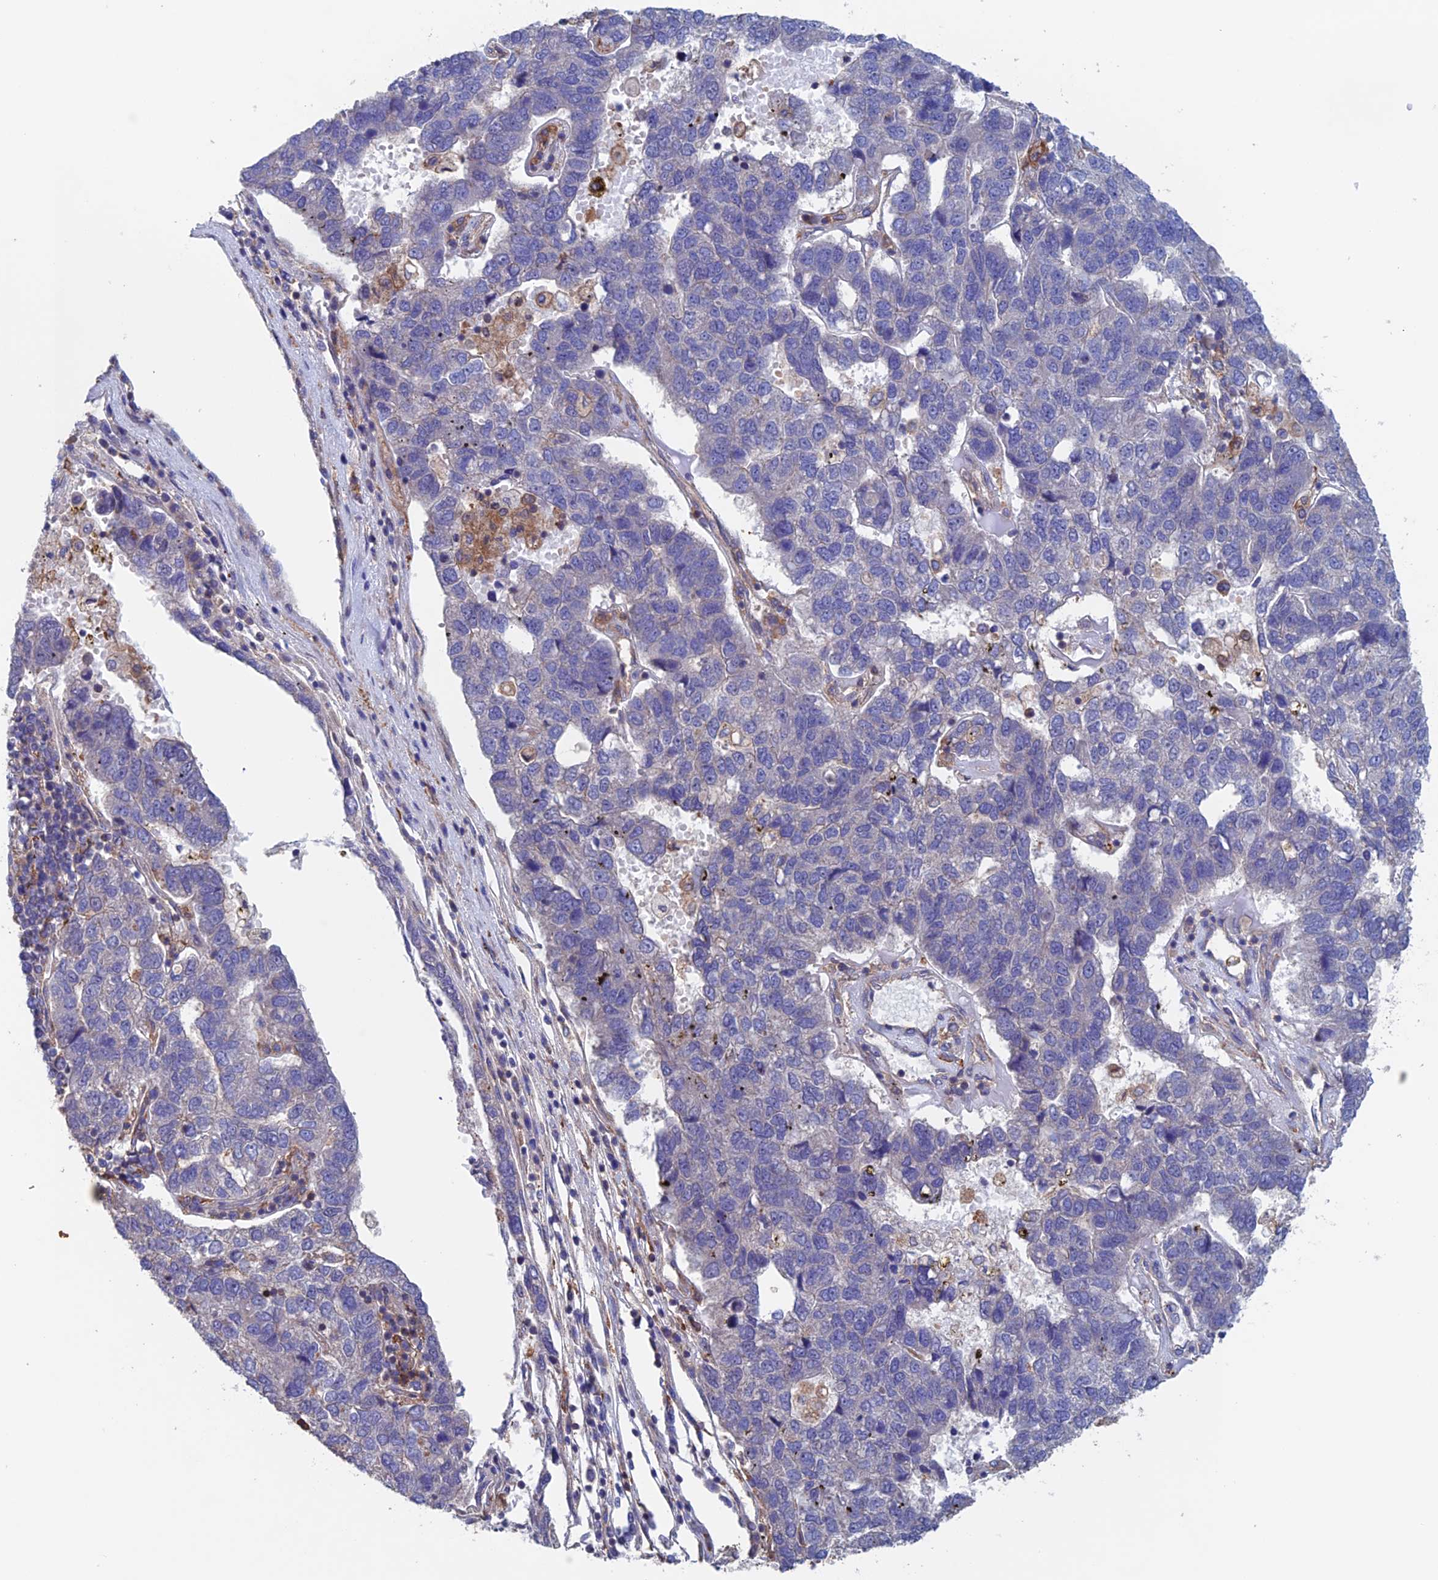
{"staining": {"intensity": "negative", "quantity": "none", "location": "none"}, "tissue": "pancreatic cancer", "cell_type": "Tumor cells", "image_type": "cancer", "snomed": [{"axis": "morphology", "description": "Adenocarcinoma, NOS"}, {"axis": "topography", "description": "Pancreas"}], "caption": "An immunohistochemistry (IHC) micrograph of adenocarcinoma (pancreatic) is shown. There is no staining in tumor cells of adenocarcinoma (pancreatic).", "gene": "NUDT16L1", "patient": {"sex": "female", "age": 61}}